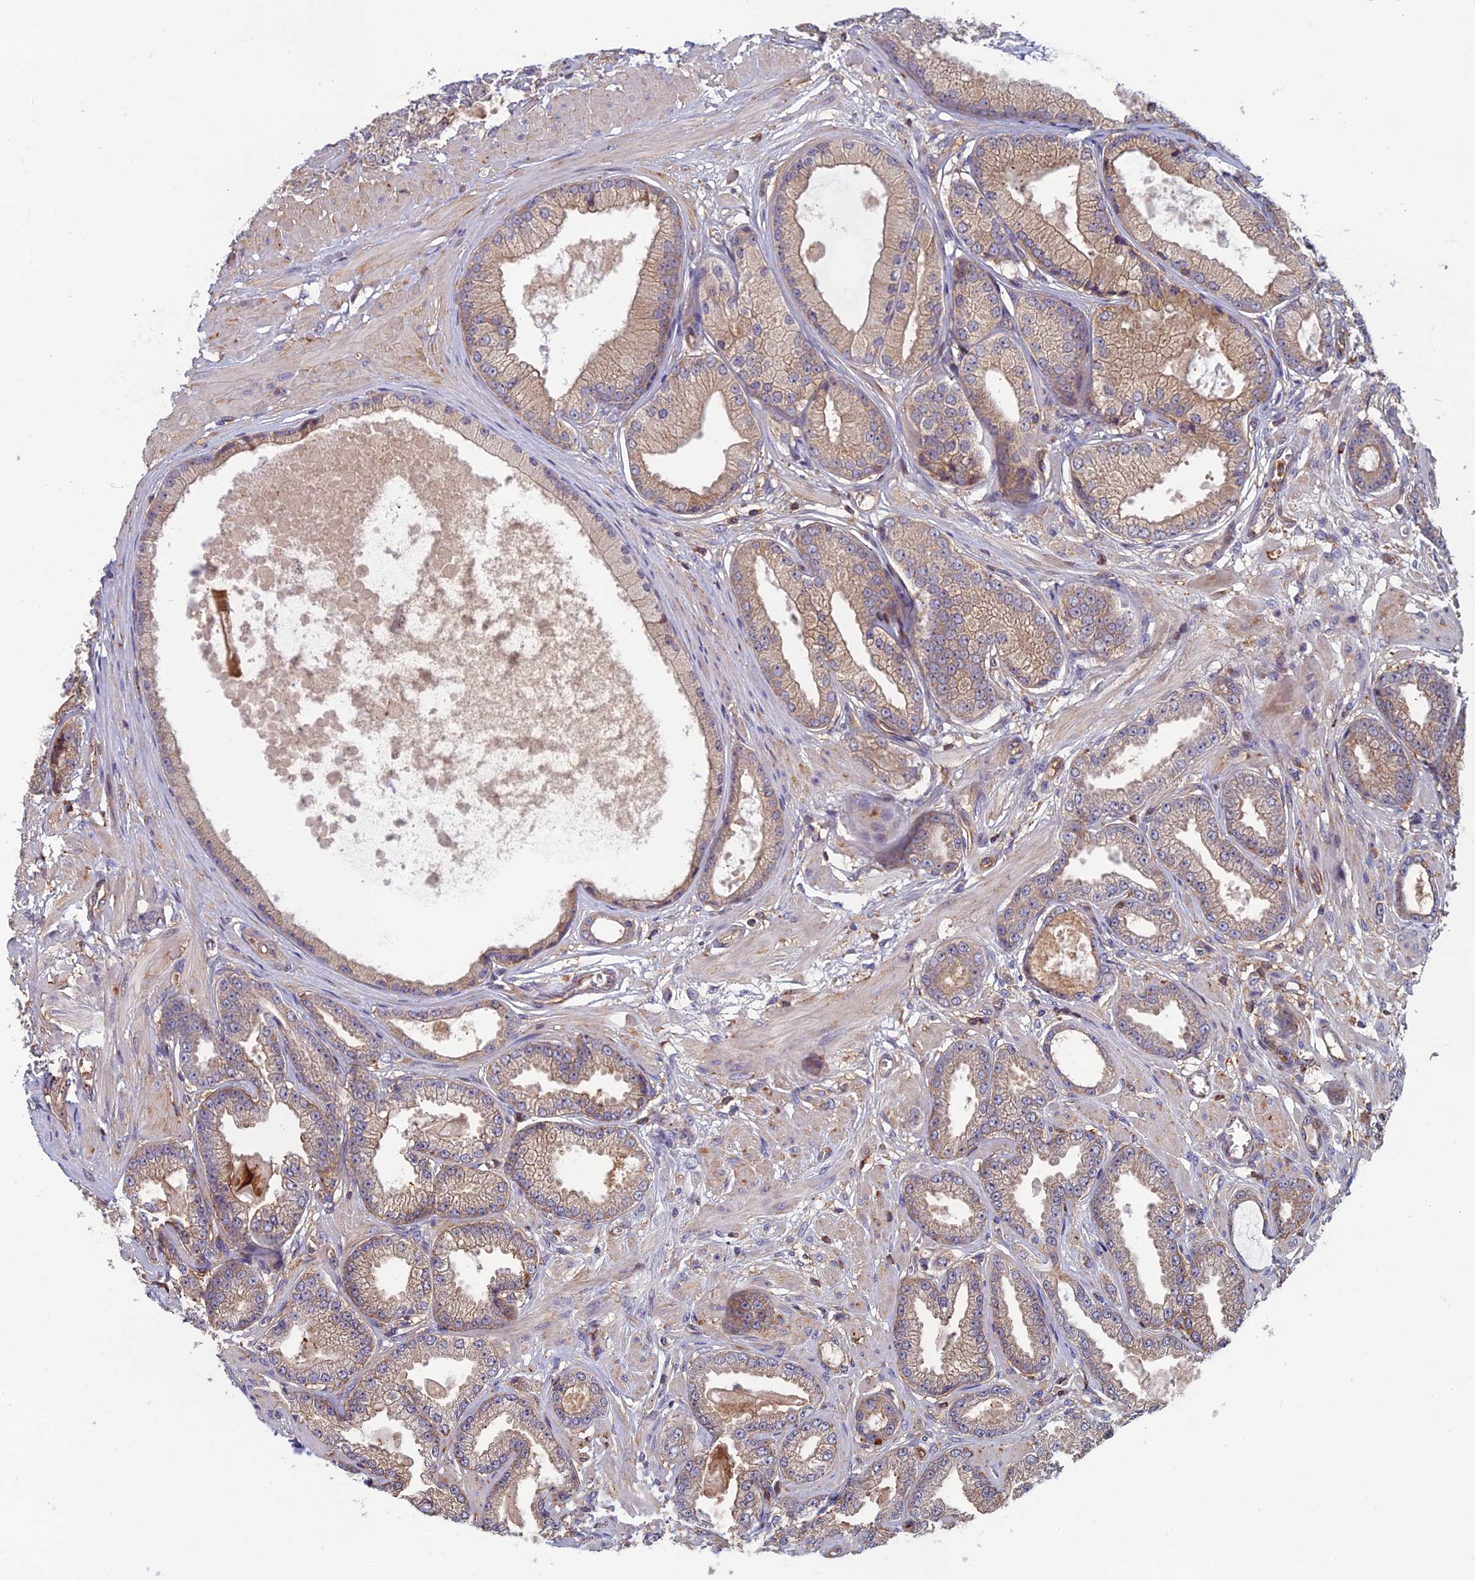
{"staining": {"intensity": "weak", "quantity": ">75%", "location": "cytoplasmic/membranous"}, "tissue": "prostate cancer", "cell_type": "Tumor cells", "image_type": "cancer", "snomed": [{"axis": "morphology", "description": "Adenocarcinoma, Low grade"}, {"axis": "topography", "description": "Prostate"}], "caption": "Weak cytoplasmic/membranous staining for a protein is seen in approximately >75% of tumor cells of prostate adenocarcinoma (low-grade) using IHC.", "gene": "C15orf62", "patient": {"sex": "male", "age": 64}}